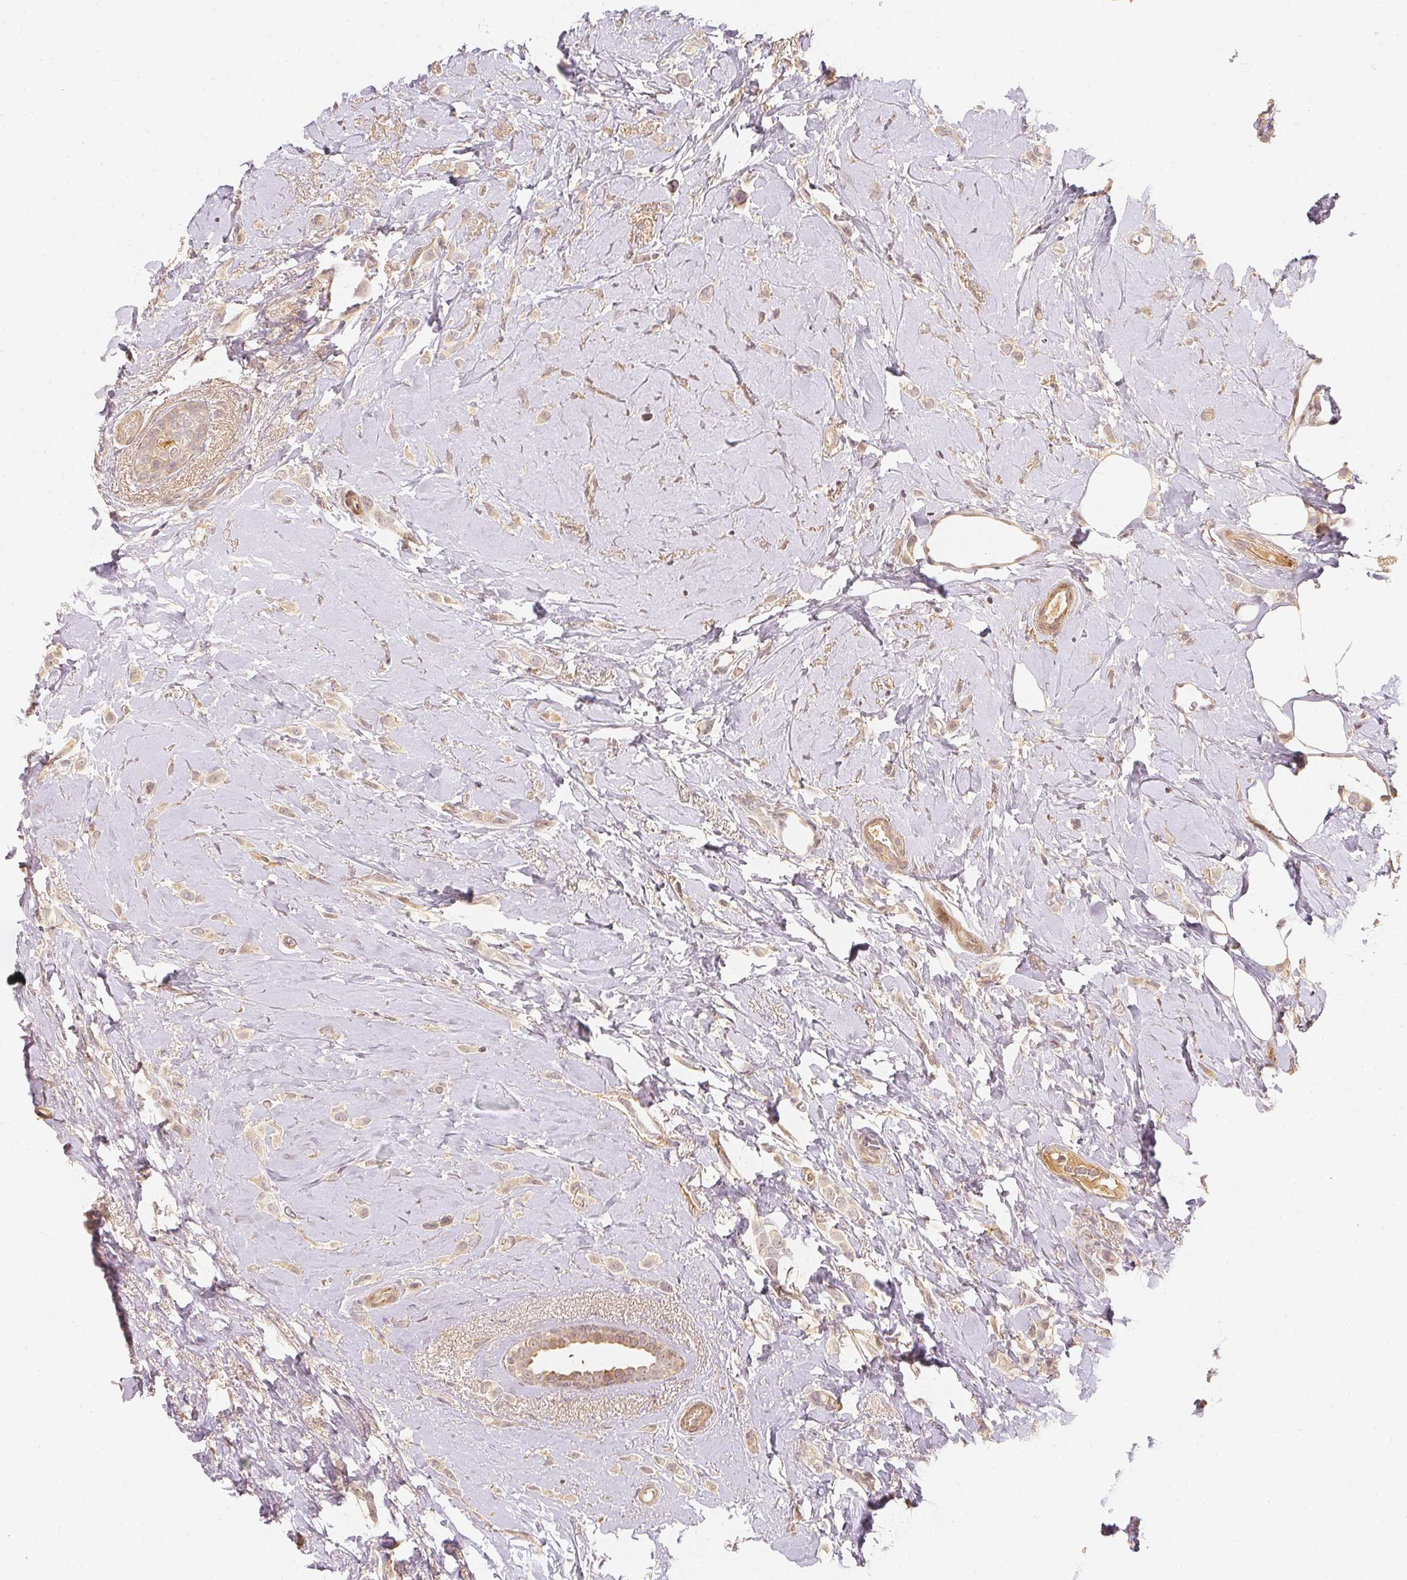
{"staining": {"intensity": "negative", "quantity": "none", "location": "none"}, "tissue": "breast cancer", "cell_type": "Tumor cells", "image_type": "cancer", "snomed": [{"axis": "morphology", "description": "Lobular carcinoma"}, {"axis": "topography", "description": "Breast"}], "caption": "DAB (3,3'-diaminobenzidine) immunohistochemical staining of breast lobular carcinoma displays no significant staining in tumor cells.", "gene": "SERPINE1", "patient": {"sex": "female", "age": 66}}